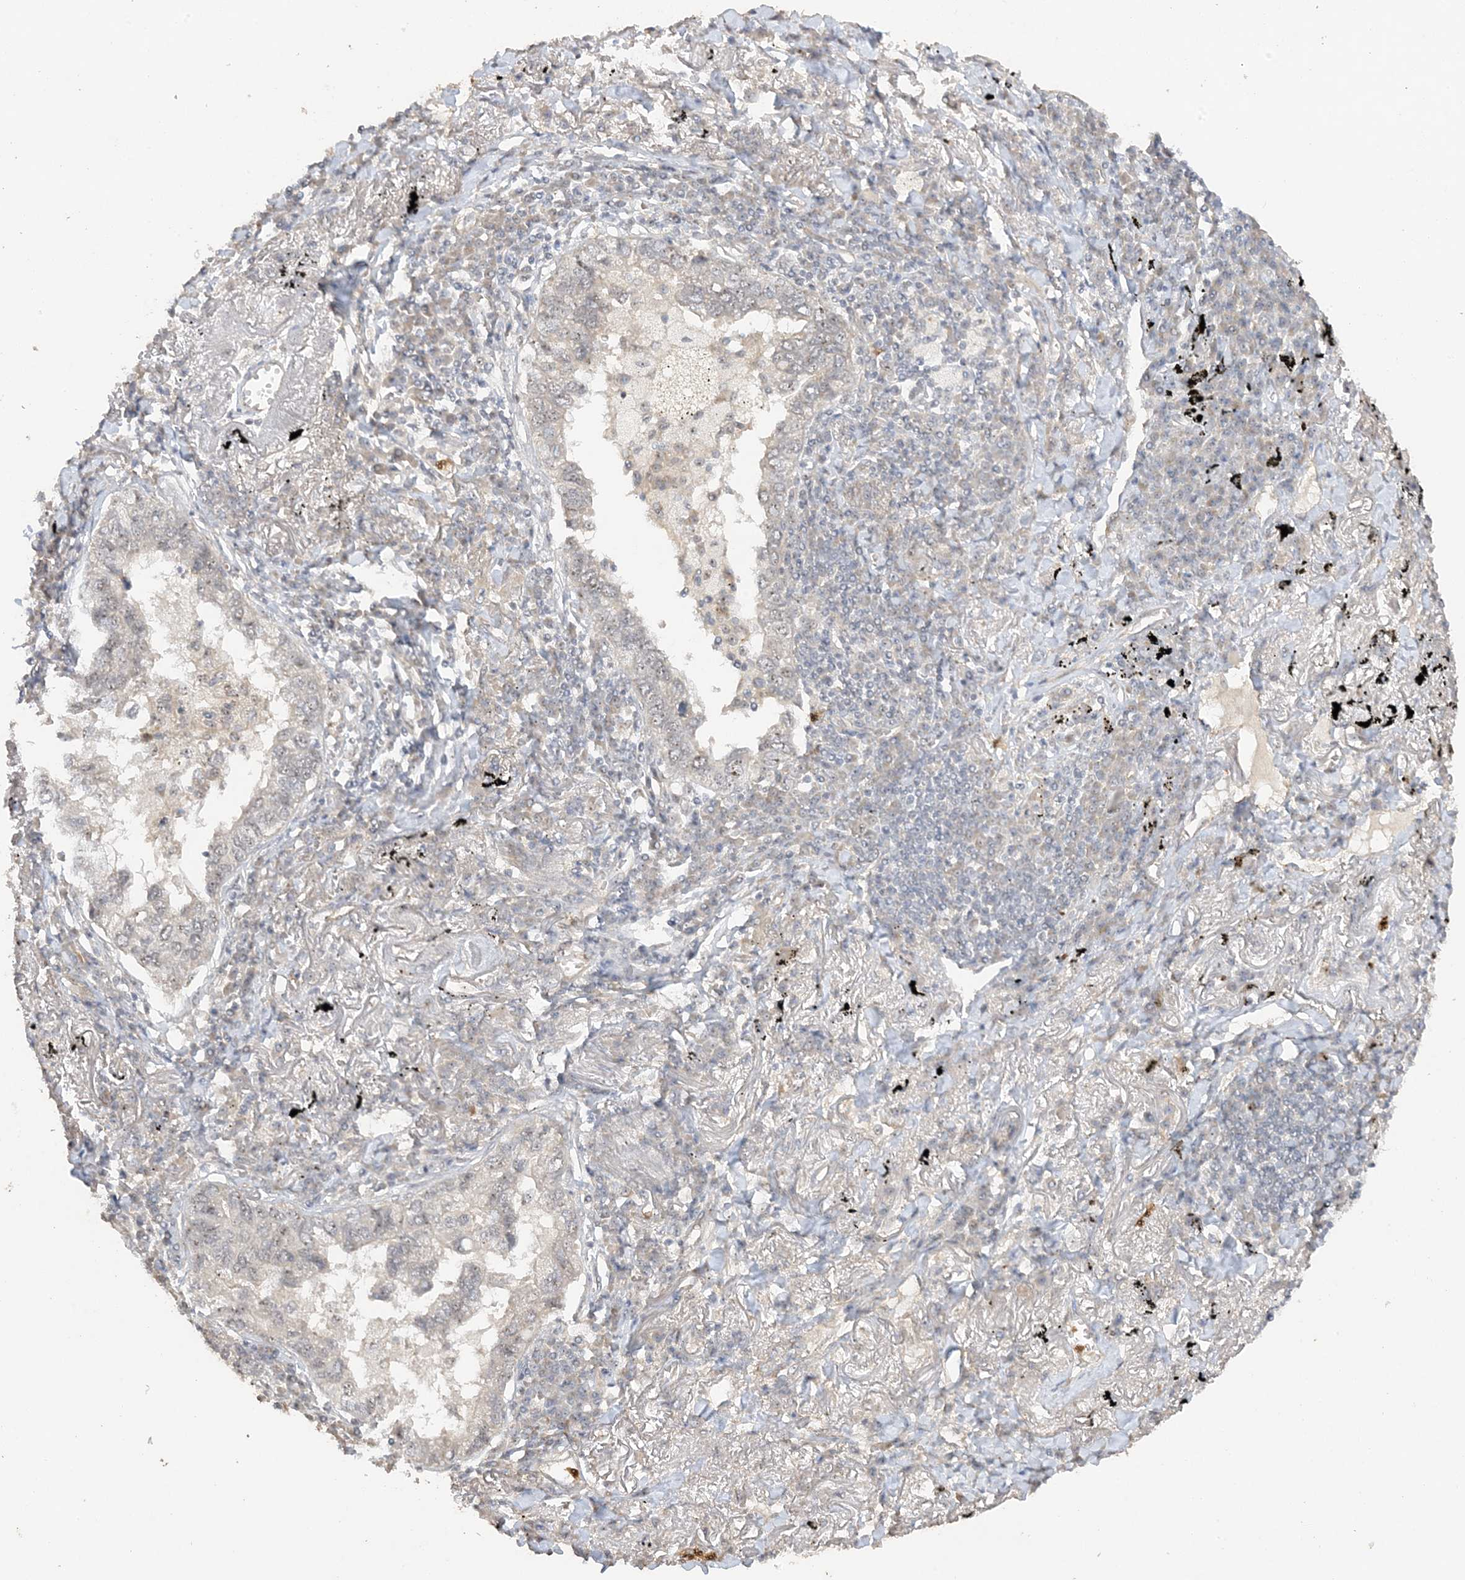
{"staining": {"intensity": "negative", "quantity": "none", "location": "none"}, "tissue": "lung cancer", "cell_type": "Tumor cells", "image_type": "cancer", "snomed": [{"axis": "morphology", "description": "Adenocarcinoma, NOS"}, {"axis": "topography", "description": "Lung"}], "caption": "Image shows no significant protein staining in tumor cells of lung adenocarcinoma.", "gene": "DDX18", "patient": {"sex": "male", "age": 65}}